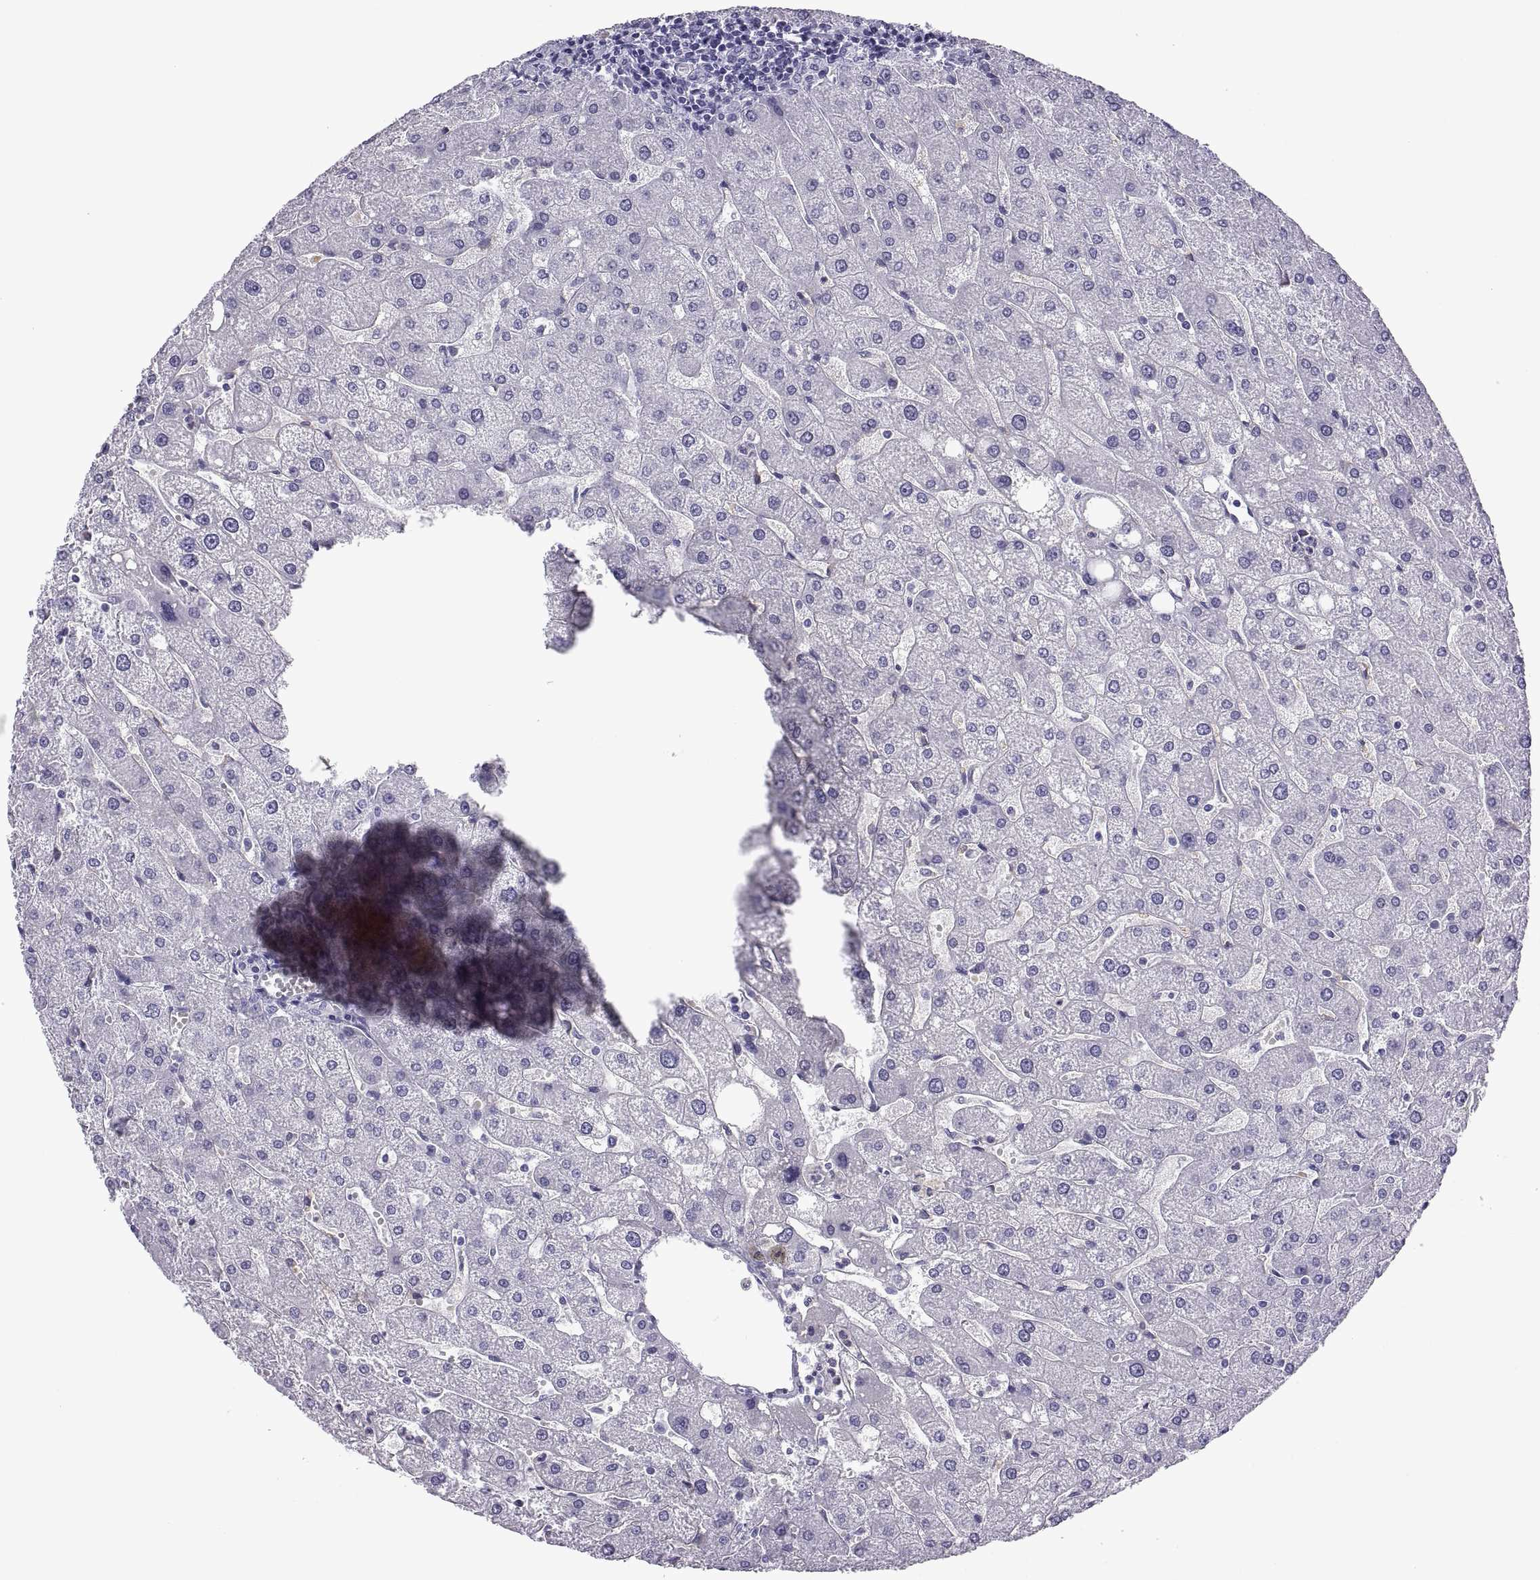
{"staining": {"intensity": "negative", "quantity": "none", "location": "none"}, "tissue": "liver", "cell_type": "Cholangiocytes", "image_type": "normal", "snomed": [{"axis": "morphology", "description": "Normal tissue, NOS"}, {"axis": "topography", "description": "Liver"}], "caption": "Immunohistochemical staining of benign human liver displays no significant staining in cholangiocytes.", "gene": "C3orf22", "patient": {"sex": "male", "age": 67}}